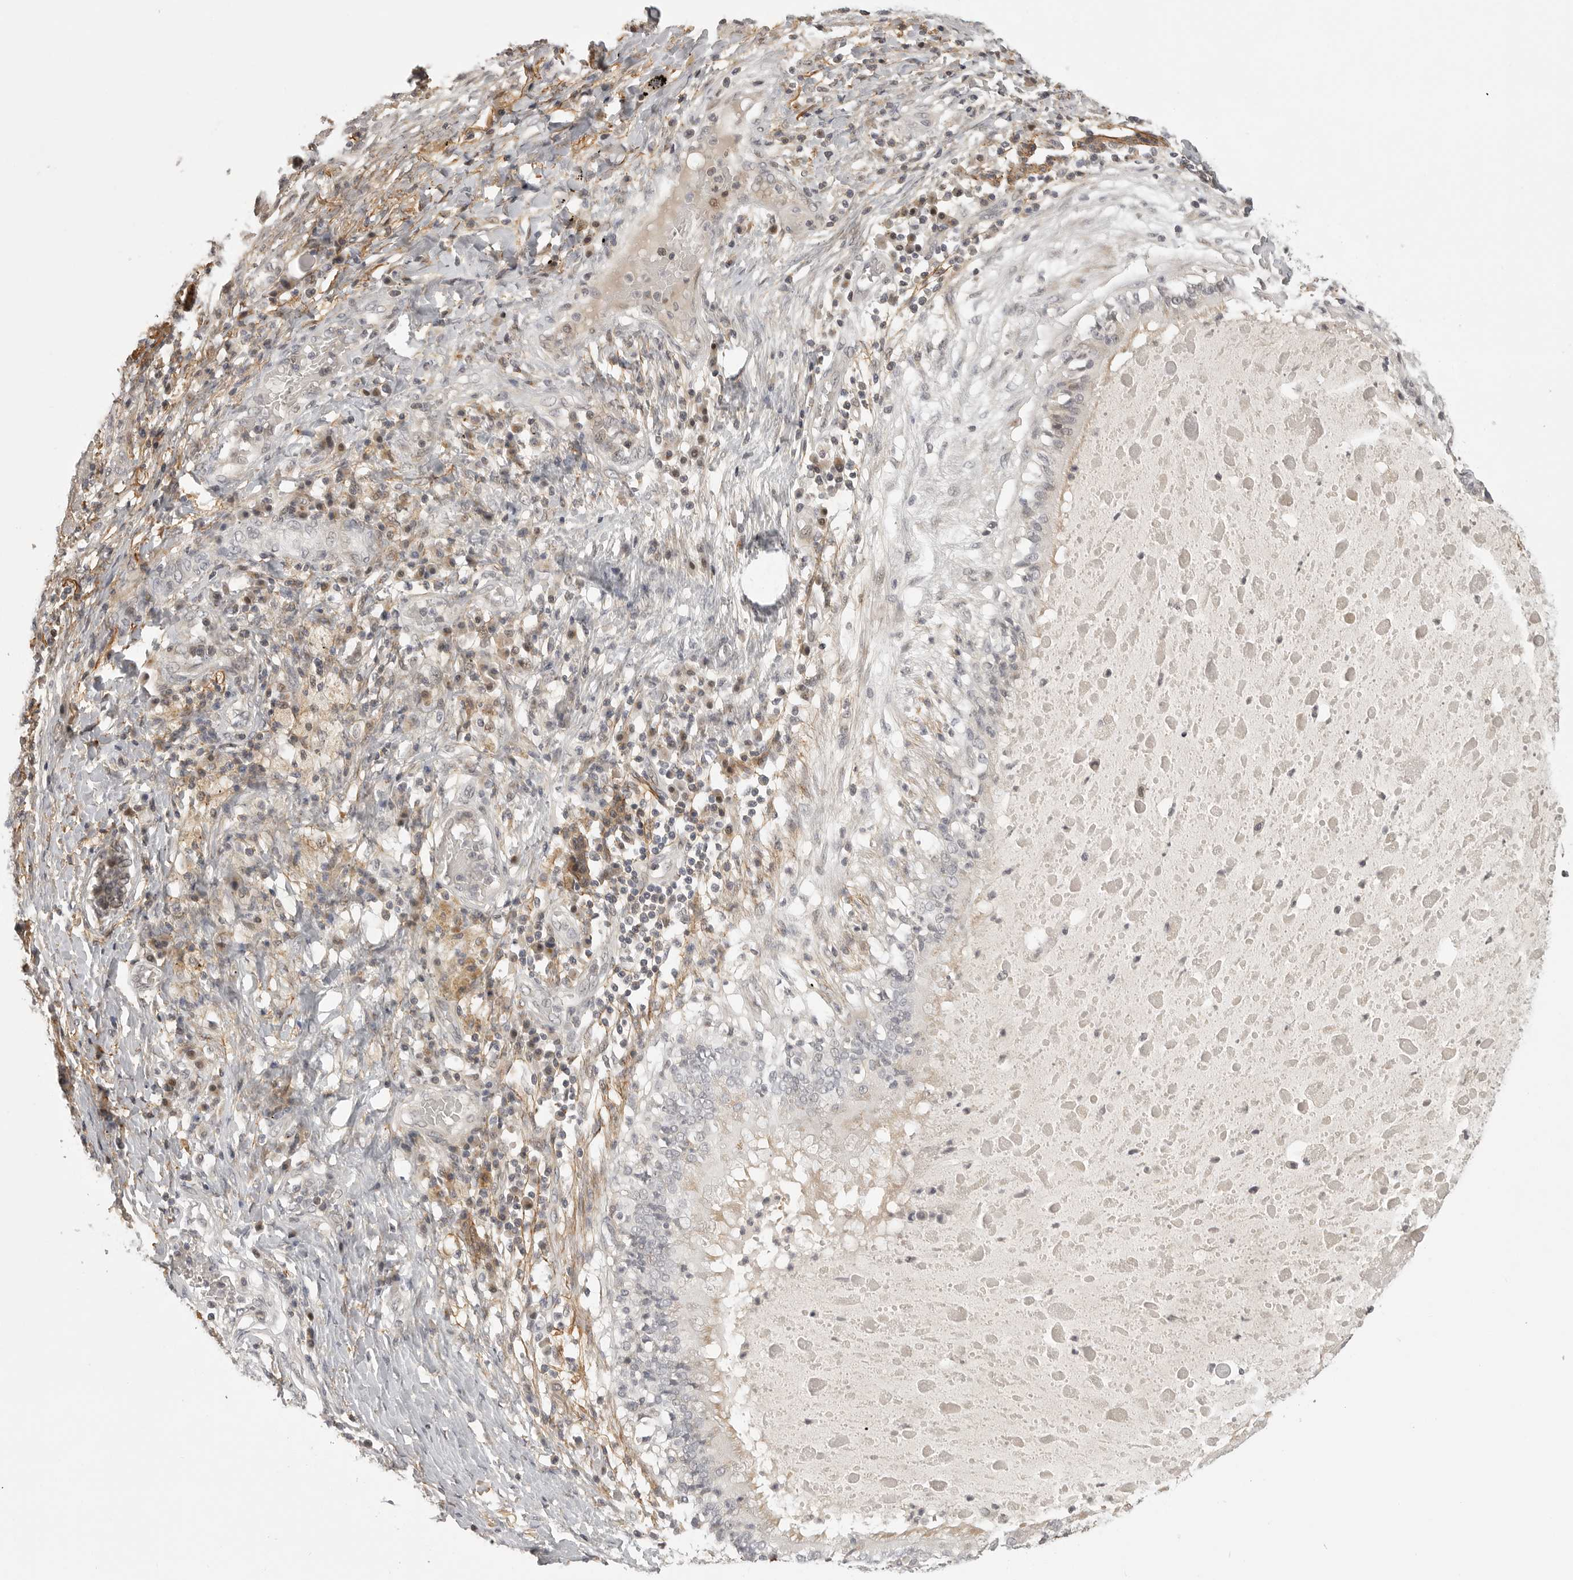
{"staining": {"intensity": "negative", "quantity": "none", "location": "none"}, "tissue": "lung cancer", "cell_type": "Tumor cells", "image_type": "cancer", "snomed": [{"axis": "morphology", "description": "Squamous cell carcinoma, NOS"}, {"axis": "topography", "description": "Lung"}], "caption": "Immunohistochemistry (IHC) of squamous cell carcinoma (lung) shows no staining in tumor cells.", "gene": "UROD", "patient": {"sex": "male", "age": 61}}